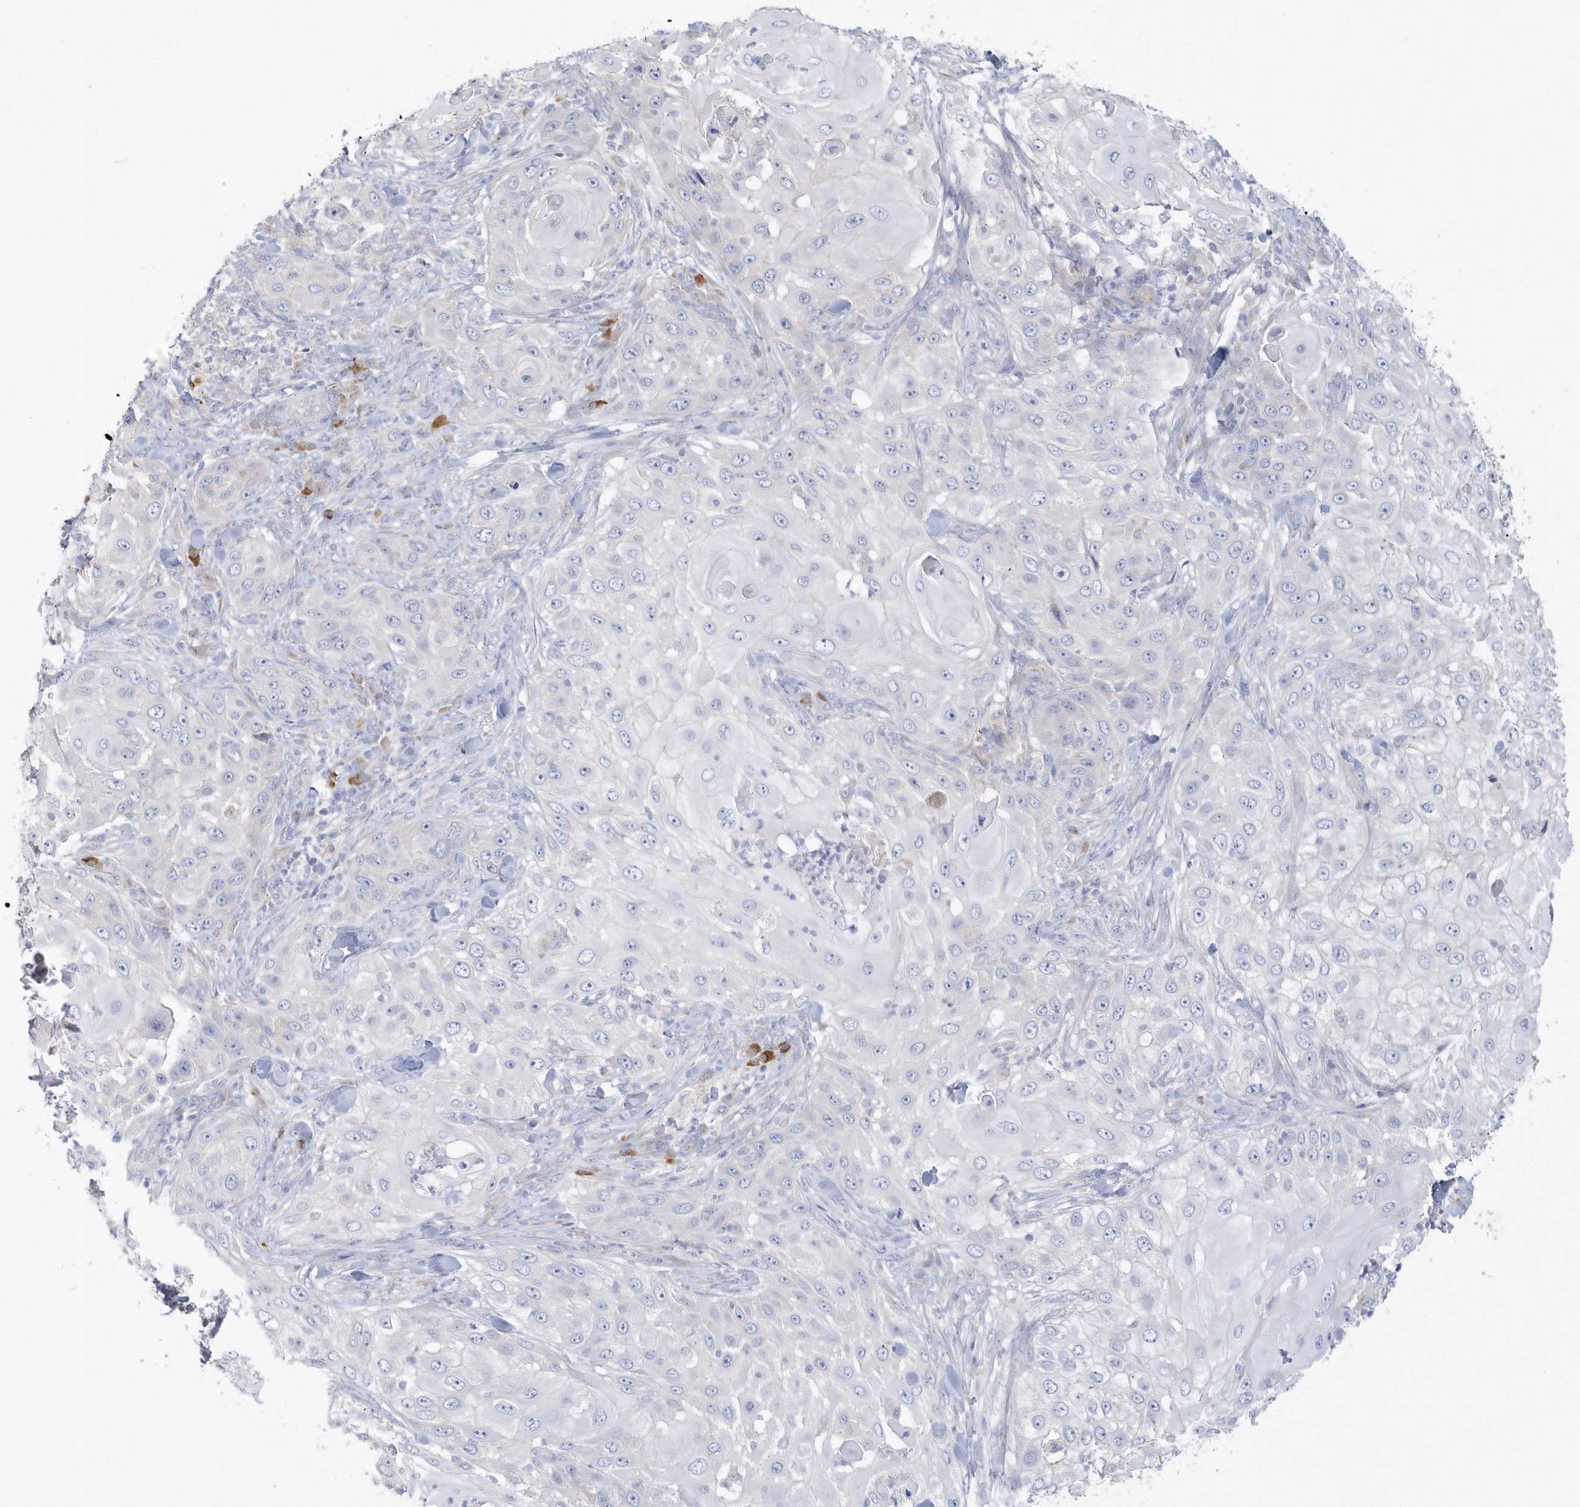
{"staining": {"intensity": "negative", "quantity": "none", "location": "none"}, "tissue": "skin cancer", "cell_type": "Tumor cells", "image_type": "cancer", "snomed": [{"axis": "morphology", "description": "Squamous cell carcinoma, NOS"}, {"axis": "topography", "description": "Skin"}], "caption": "A micrograph of skin squamous cell carcinoma stained for a protein reveals no brown staining in tumor cells.", "gene": "SEMA3D", "patient": {"sex": "female", "age": 44}}